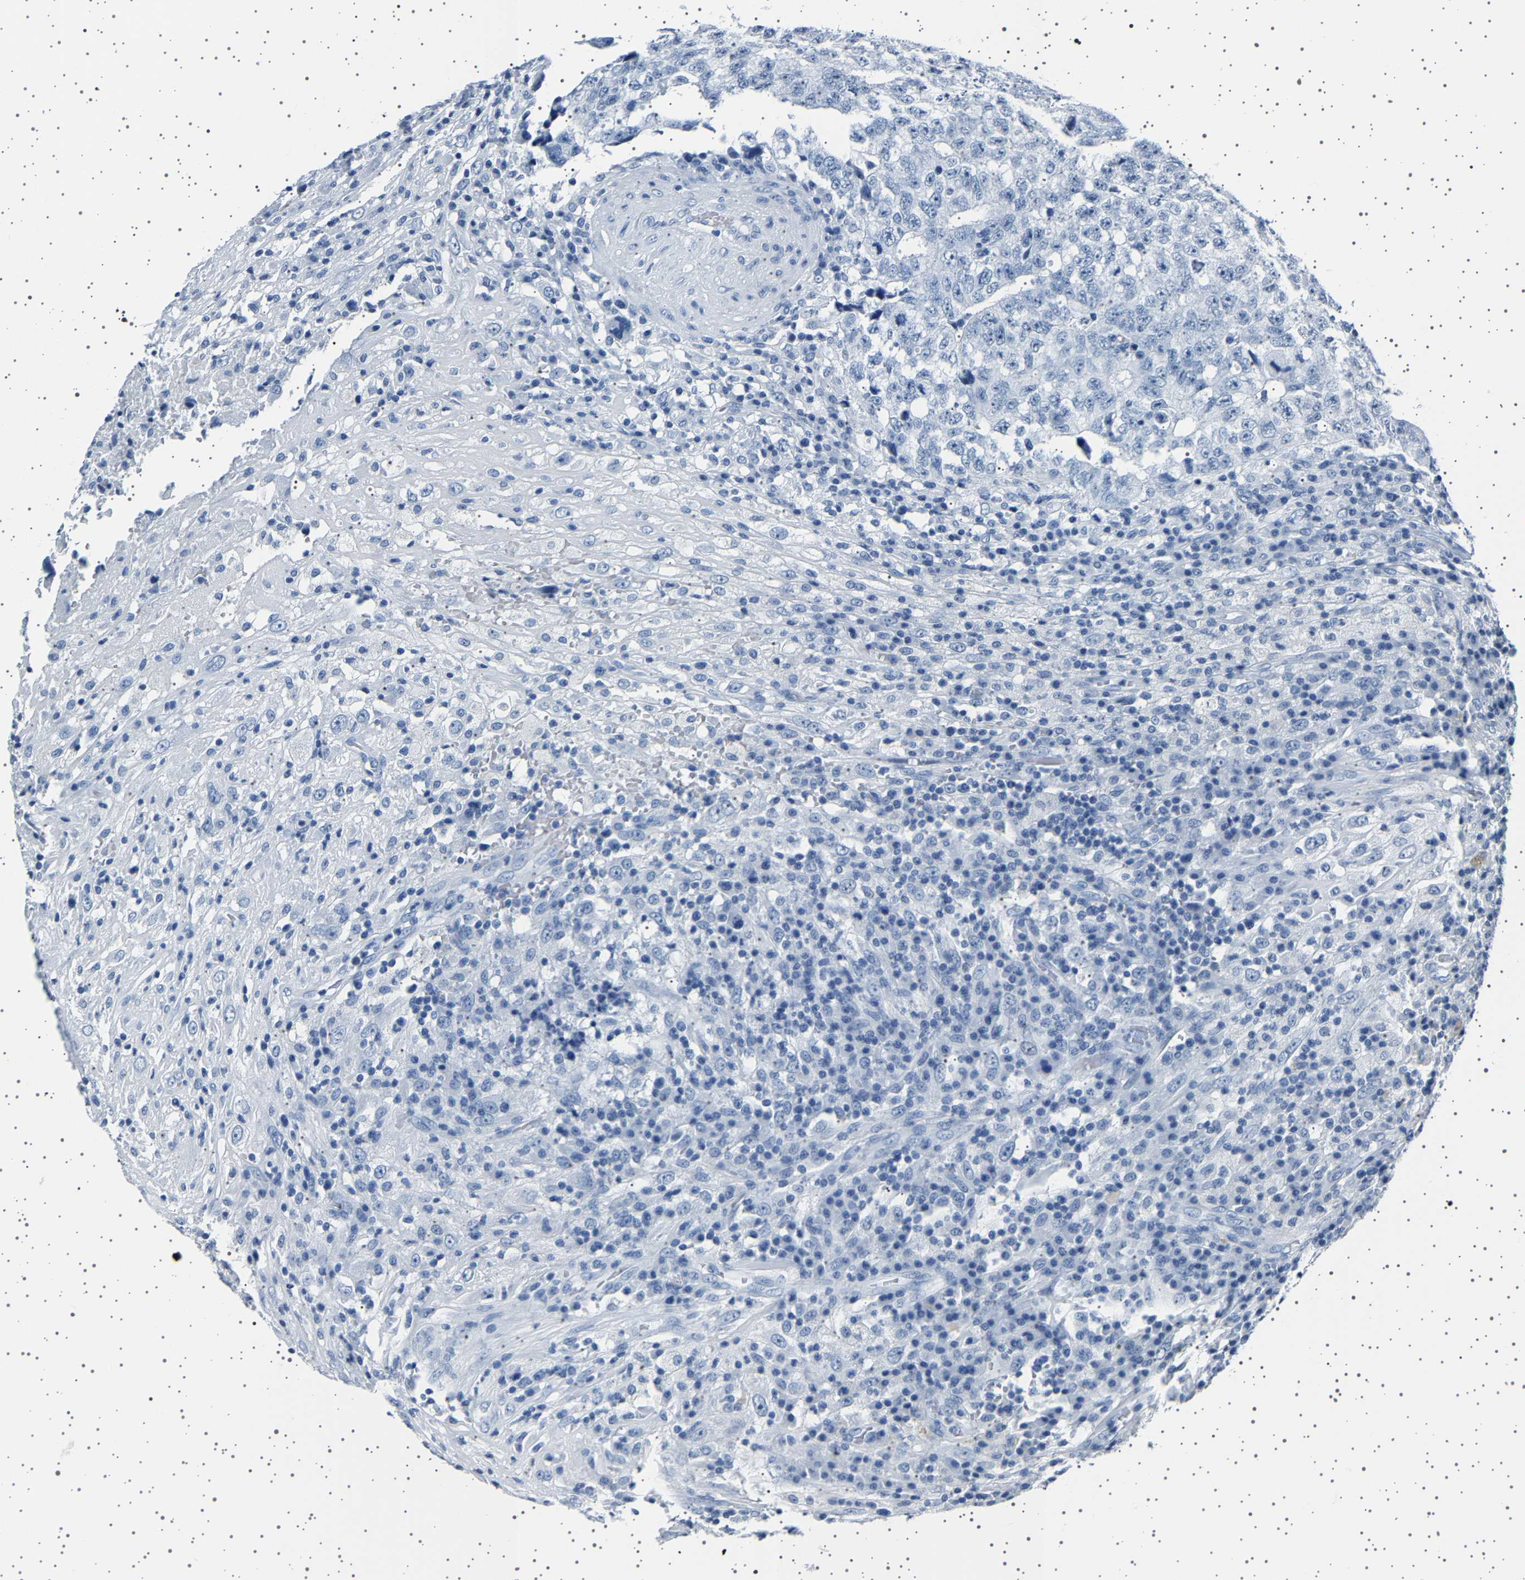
{"staining": {"intensity": "negative", "quantity": "none", "location": "none"}, "tissue": "testis cancer", "cell_type": "Tumor cells", "image_type": "cancer", "snomed": [{"axis": "morphology", "description": "Necrosis, NOS"}, {"axis": "morphology", "description": "Carcinoma, Embryonal, NOS"}, {"axis": "topography", "description": "Testis"}], "caption": "Immunohistochemistry of embryonal carcinoma (testis) demonstrates no positivity in tumor cells. (Brightfield microscopy of DAB immunohistochemistry (IHC) at high magnification).", "gene": "TFF3", "patient": {"sex": "male", "age": 19}}